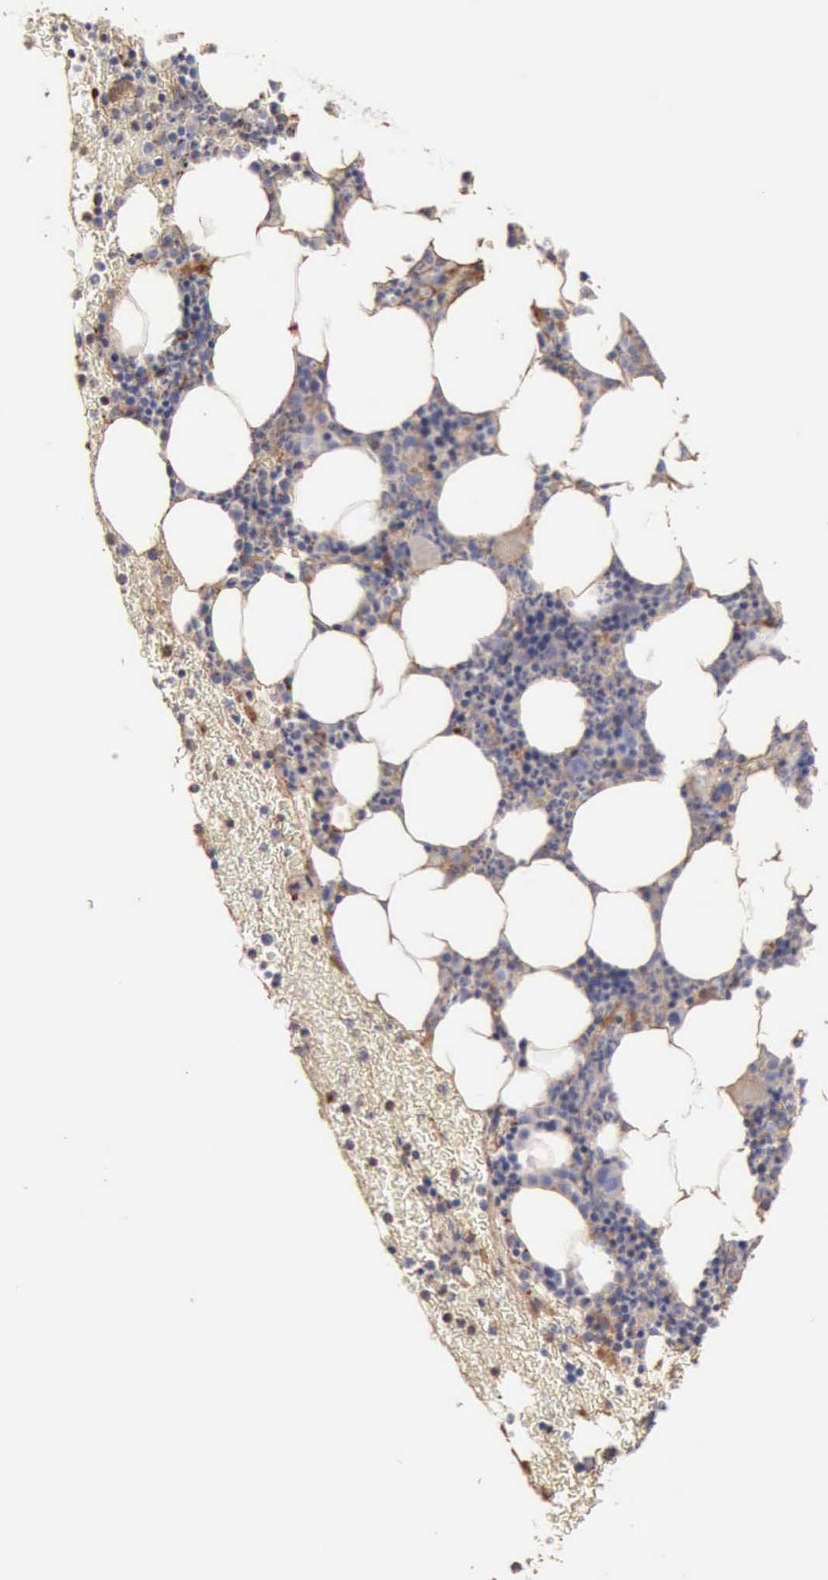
{"staining": {"intensity": "negative", "quantity": "none", "location": "none"}, "tissue": "bone marrow", "cell_type": "Hematopoietic cells", "image_type": "normal", "snomed": [{"axis": "morphology", "description": "Normal tissue, NOS"}, {"axis": "topography", "description": "Bone marrow"}], "caption": "This image is of unremarkable bone marrow stained with immunohistochemistry to label a protein in brown with the nuclei are counter-stained blue. There is no expression in hematopoietic cells.", "gene": "SERPINA1", "patient": {"sex": "female", "age": 53}}